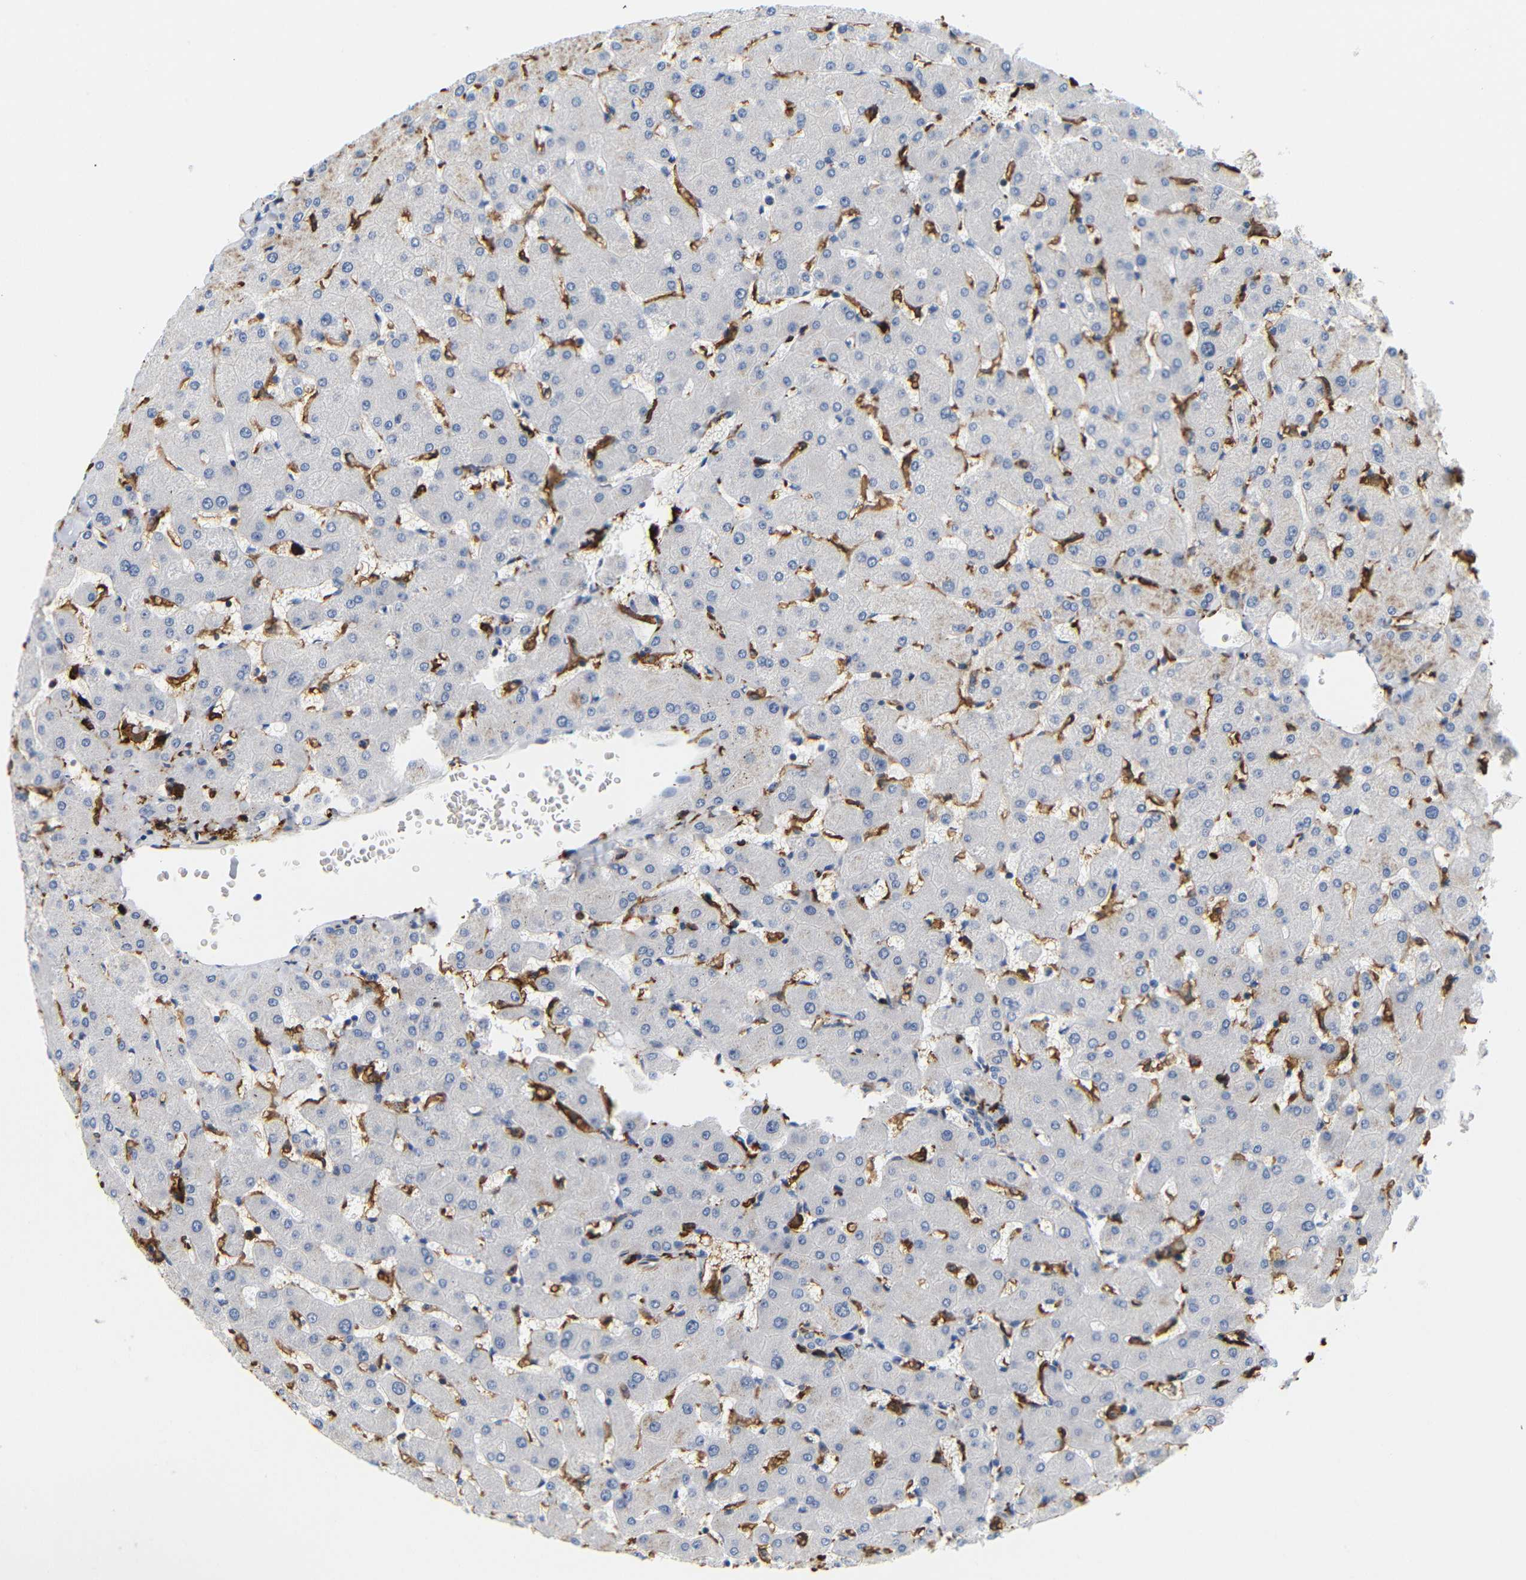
{"staining": {"intensity": "negative", "quantity": "none", "location": "none"}, "tissue": "liver", "cell_type": "Cholangiocytes", "image_type": "normal", "snomed": [{"axis": "morphology", "description": "Normal tissue, NOS"}, {"axis": "topography", "description": "Liver"}], "caption": "DAB immunohistochemical staining of benign liver displays no significant expression in cholangiocytes. (DAB IHC, high magnification).", "gene": "HLA", "patient": {"sex": "female", "age": 63}}